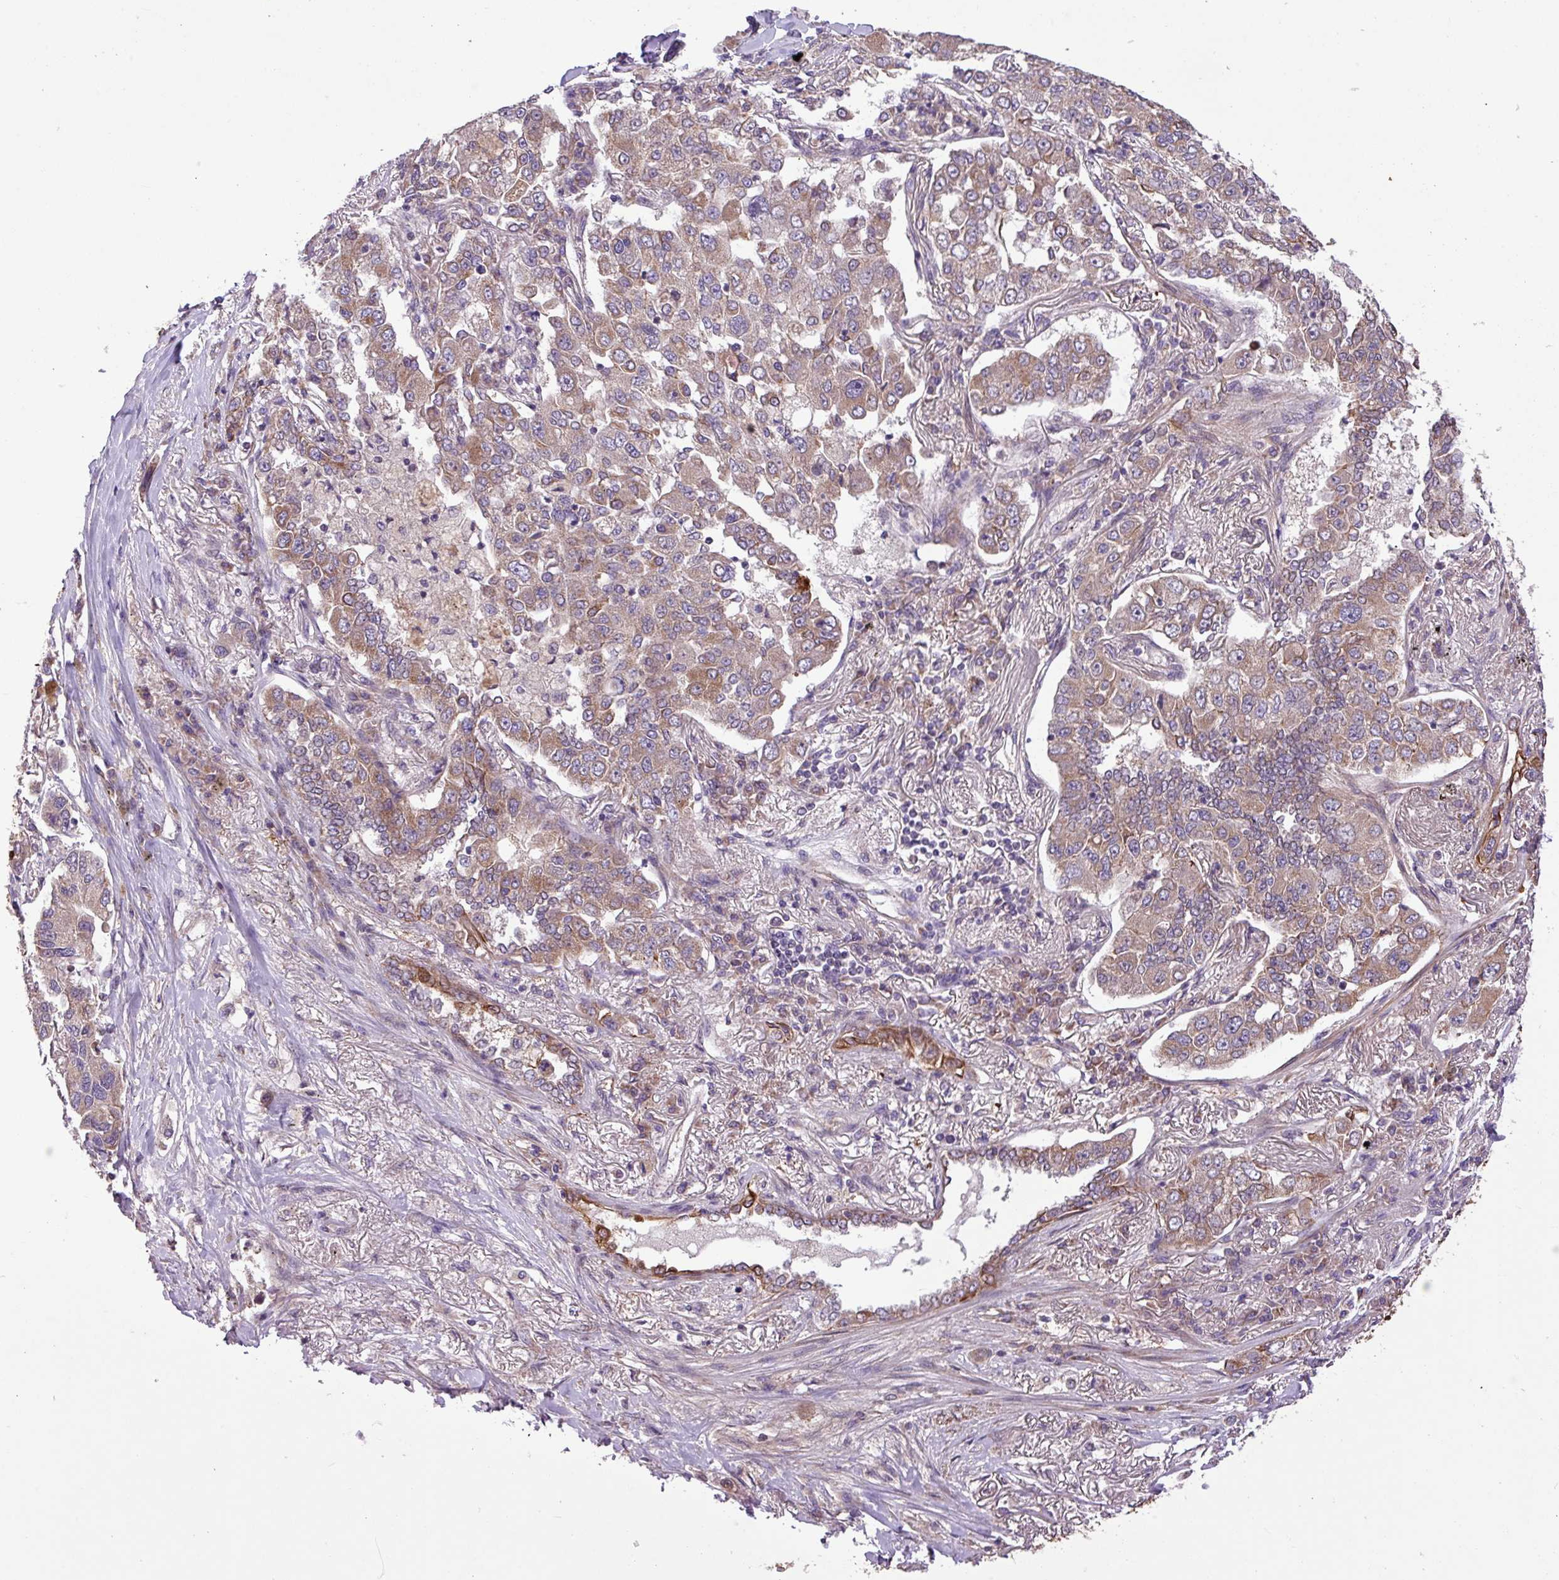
{"staining": {"intensity": "moderate", "quantity": ">75%", "location": "cytoplasmic/membranous"}, "tissue": "lung cancer", "cell_type": "Tumor cells", "image_type": "cancer", "snomed": [{"axis": "morphology", "description": "Adenocarcinoma, NOS"}, {"axis": "topography", "description": "Lung"}], "caption": "DAB (3,3'-diaminobenzidine) immunohistochemical staining of human lung cancer (adenocarcinoma) reveals moderate cytoplasmic/membranous protein staining in about >75% of tumor cells. (brown staining indicates protein expression, while blue staining denotes nuclei).", "gene": "TIMM10B", "patient": {"sex": "male", "age": 49}}